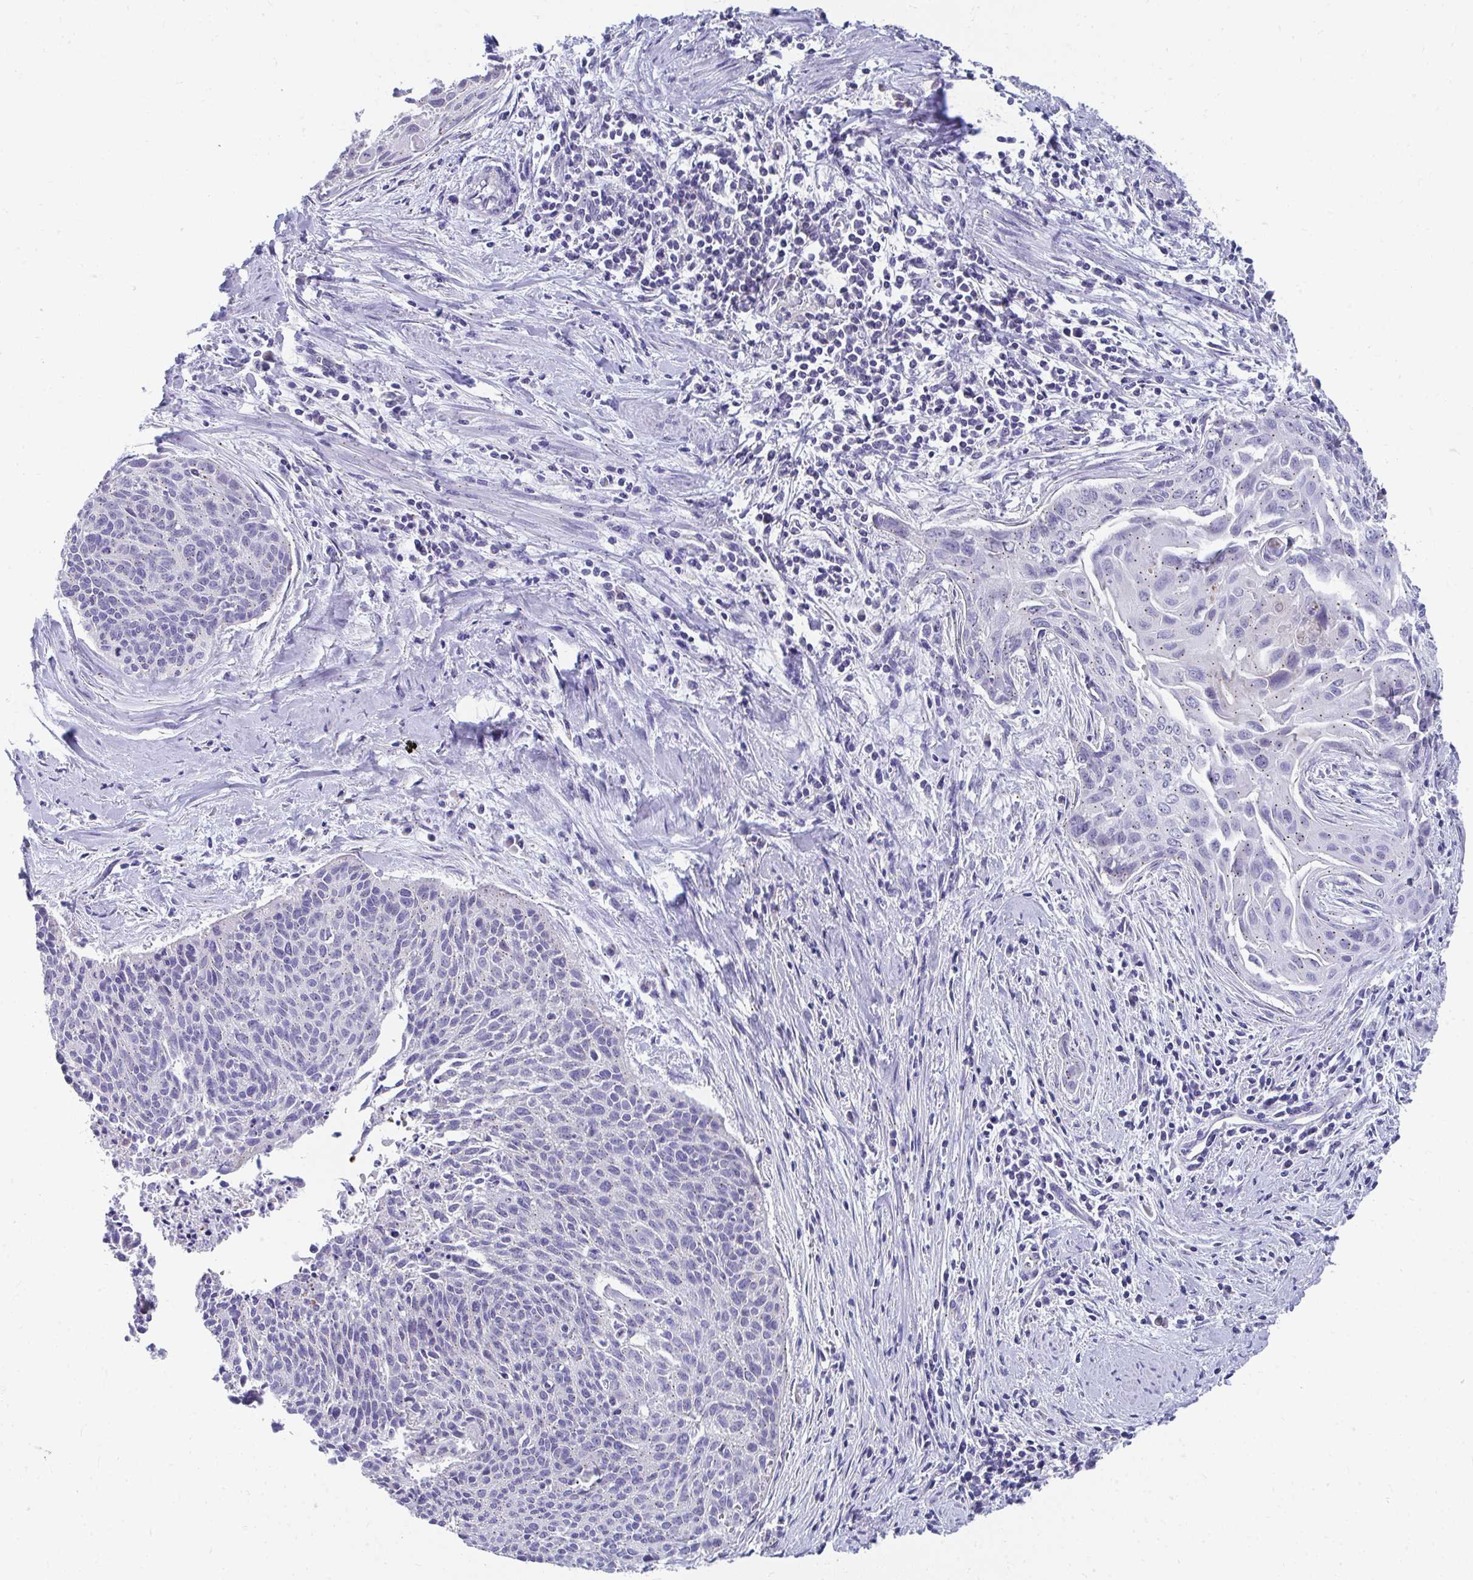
{"staining": {"intensity": "negative", "quantity": "none", "location": "none"}, "tissue": "cervical cancer", "cell_type": "Tumor cells", "image_type": "cancer", "snomed": [{"axis": "morphology", "description": "Squamous cell carcinoma, NOS"}, {"axis": "topography", "description": "Cervix"}], "caption": "Immunohistochemistry of cervical cancer displays no expression in tumor cells.", "gene": "TMPRSS2", "patient": {"sex": "female", "age": 55}}